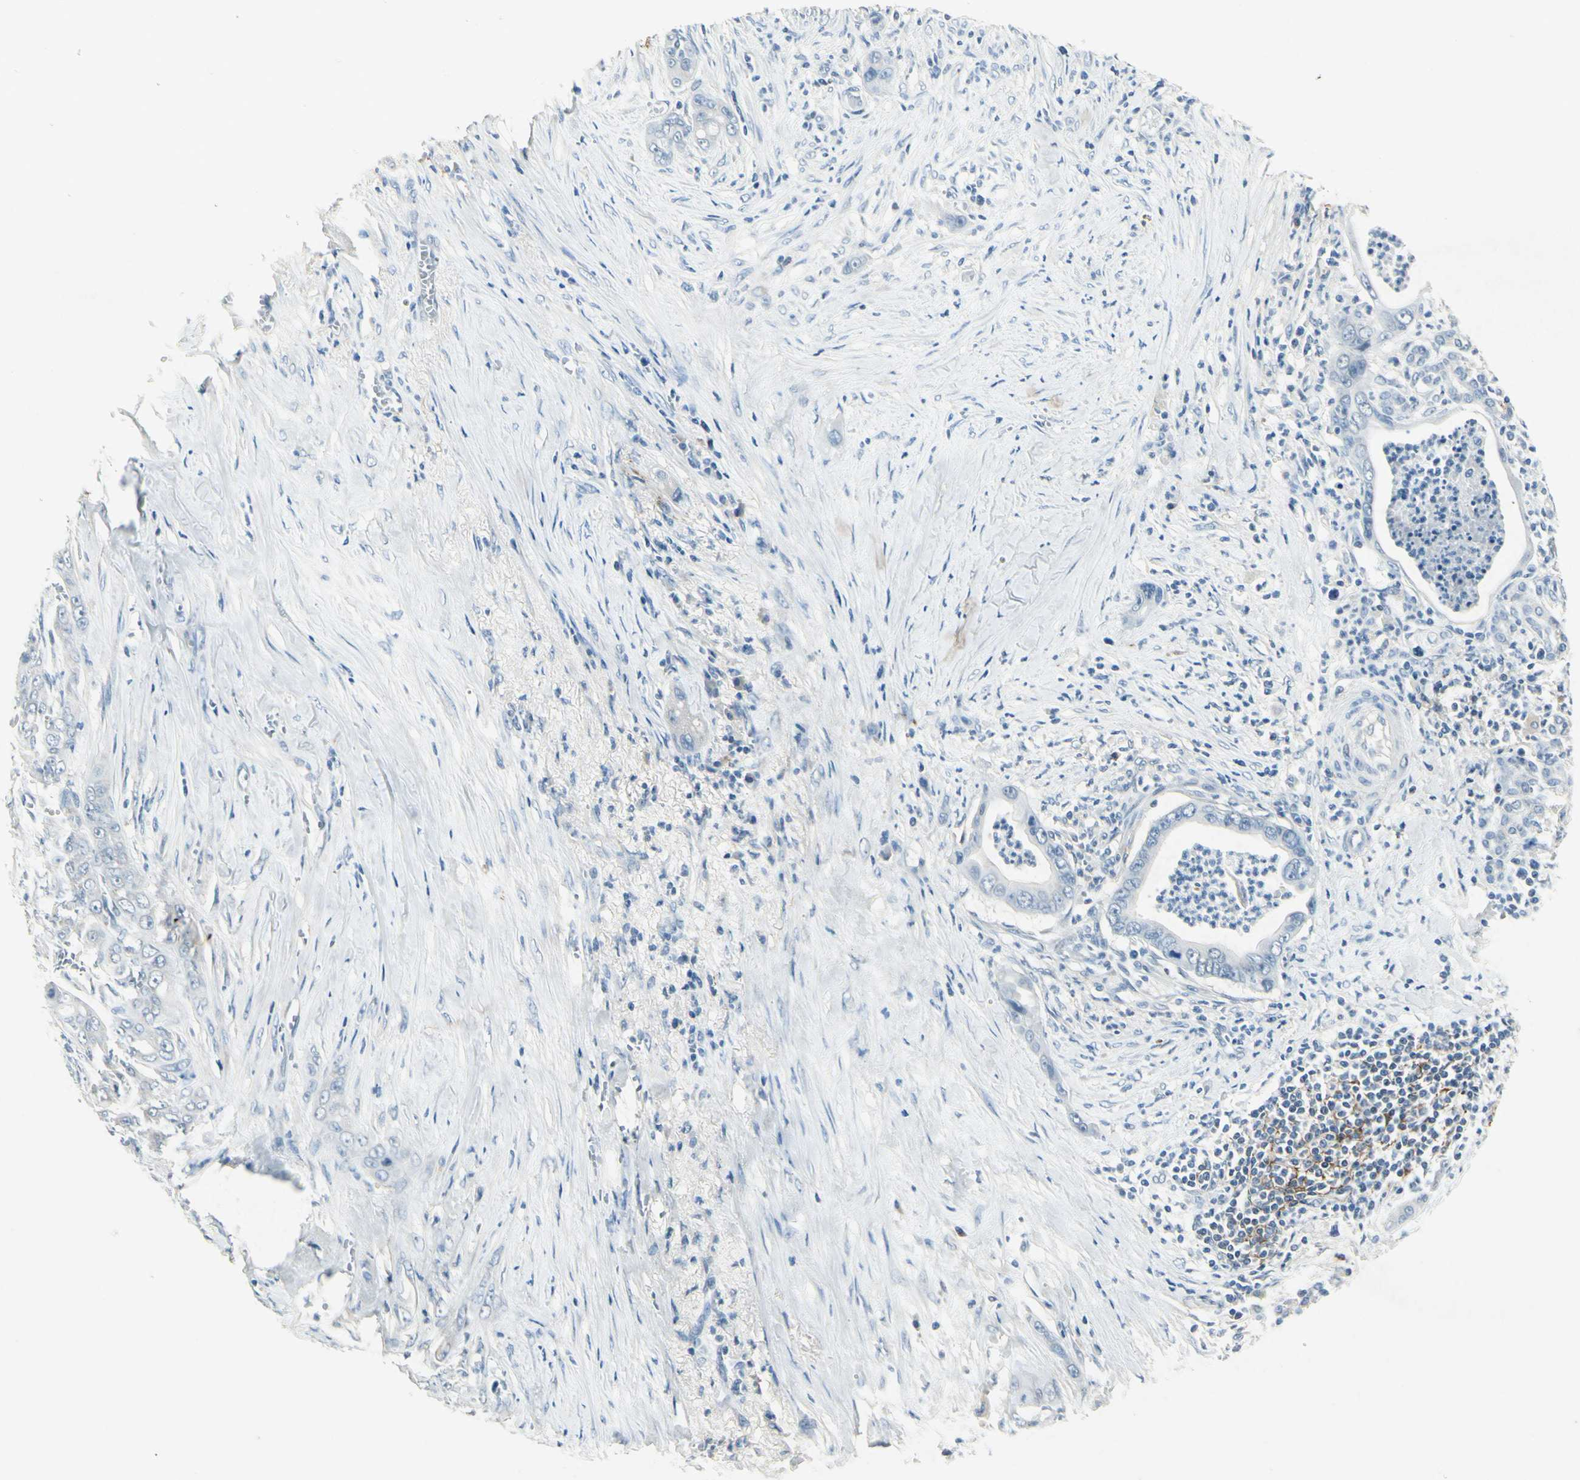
{"staining": {"intensity": "negative", "quantity": "none", "location": "none"}, "tissue": "pancreatic cancer", "cell_type": "Tumor cells", "image_type": "cancer", "snomed": [{"axis": "morphology", "description": "Adenocarcinoma, NOS"}, {"axis": "topography", "description": "Pancreas"}], "caption": "IHC photomicrograph of adenocarcinoma (pancreatic) stained for a protein (brown), which exhibits no staining in tumor cells.", "gene": "SNAP91", "patient": {"sex": "male", "age": 59}}